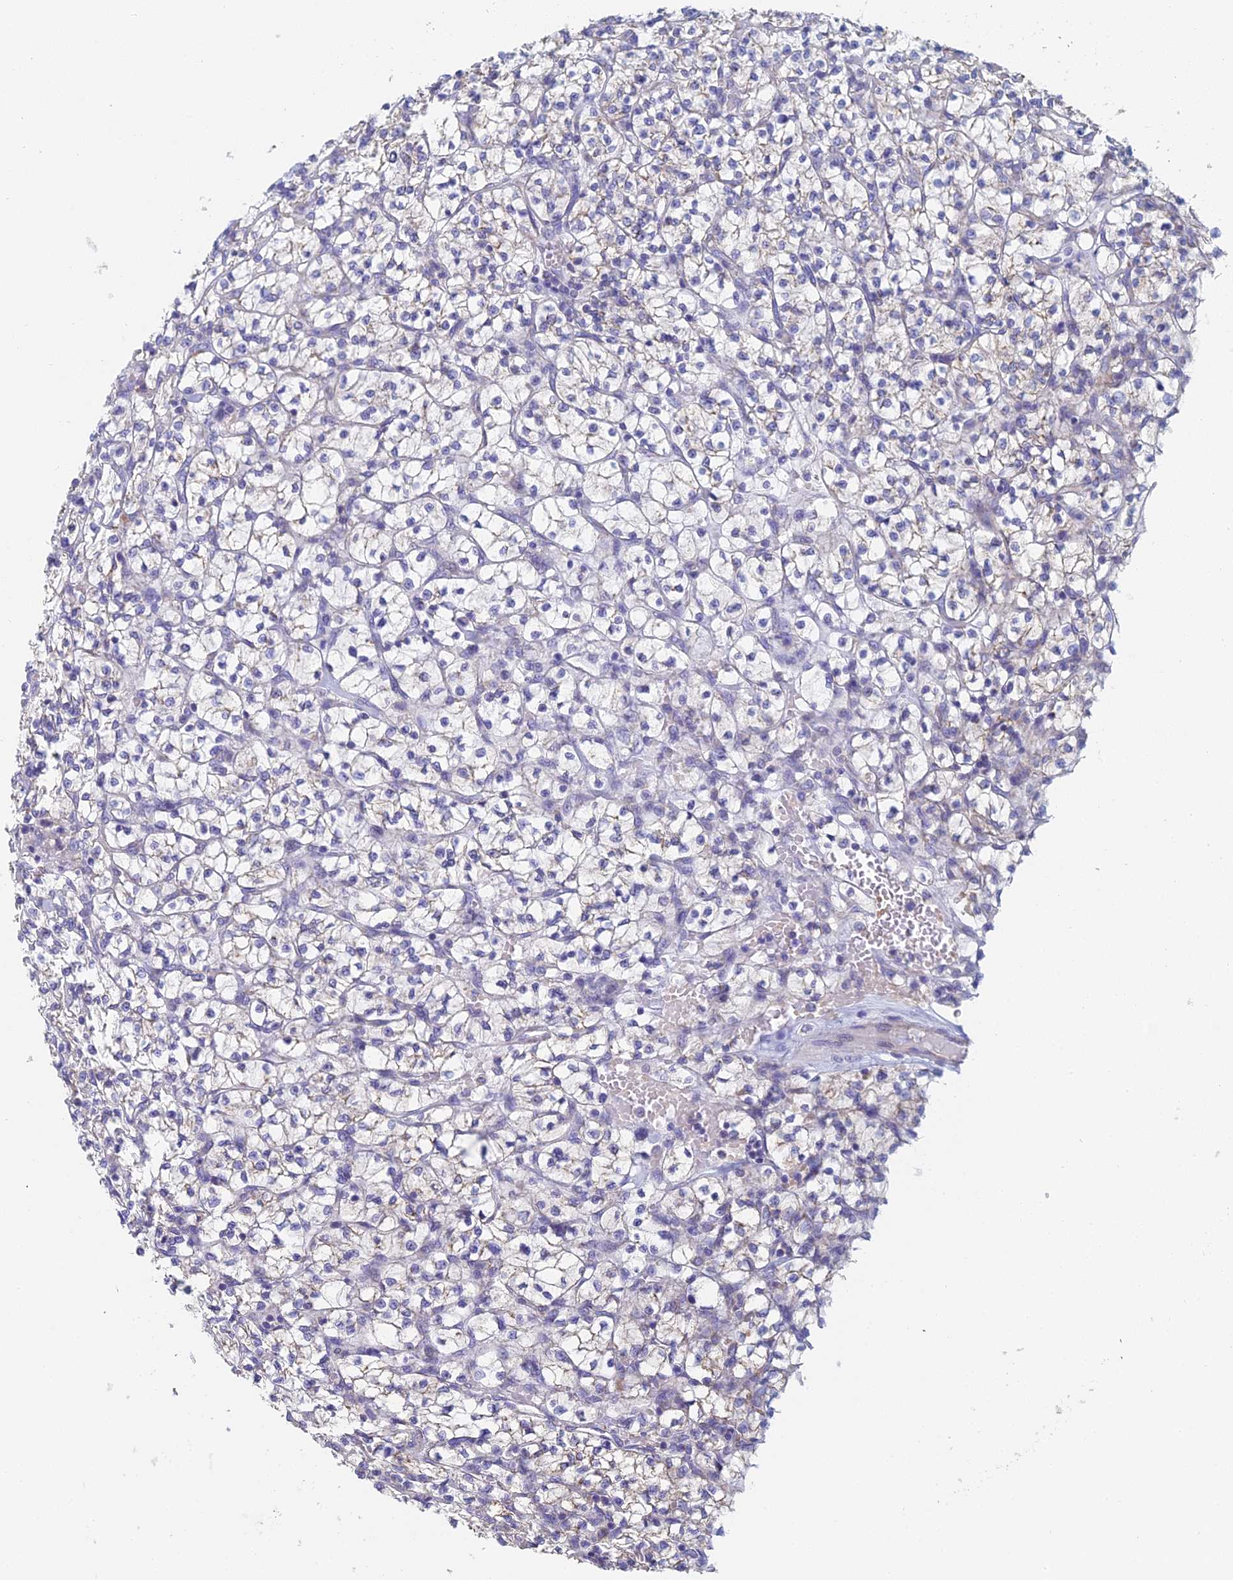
{"staining": {"intensity": "weak", "quantity": "<25%", "location": "cytoplasmic/membranous"}, "tissue": "renal cancer", "cell_type": "Tumor cells", "image_type": "cancer", "snomed": [{"axis": "morphology", "description": "Adenocarcinoma, NOS"}, {"axis": "topography", "description": "Kidney"}], "caption": "Immunohistochemistry image of neoplastic tissue: human renal cancer (adenocarcinoma) stained with DAB (3,3'-diaminobenzidine) displays no significant protein staining in tumor cells. (DAB immunohistochemistry (IHC) with hematoxylin counter stain).", "gene": "CRACR2B", "patient": {"sex": "female", "age": 64}}